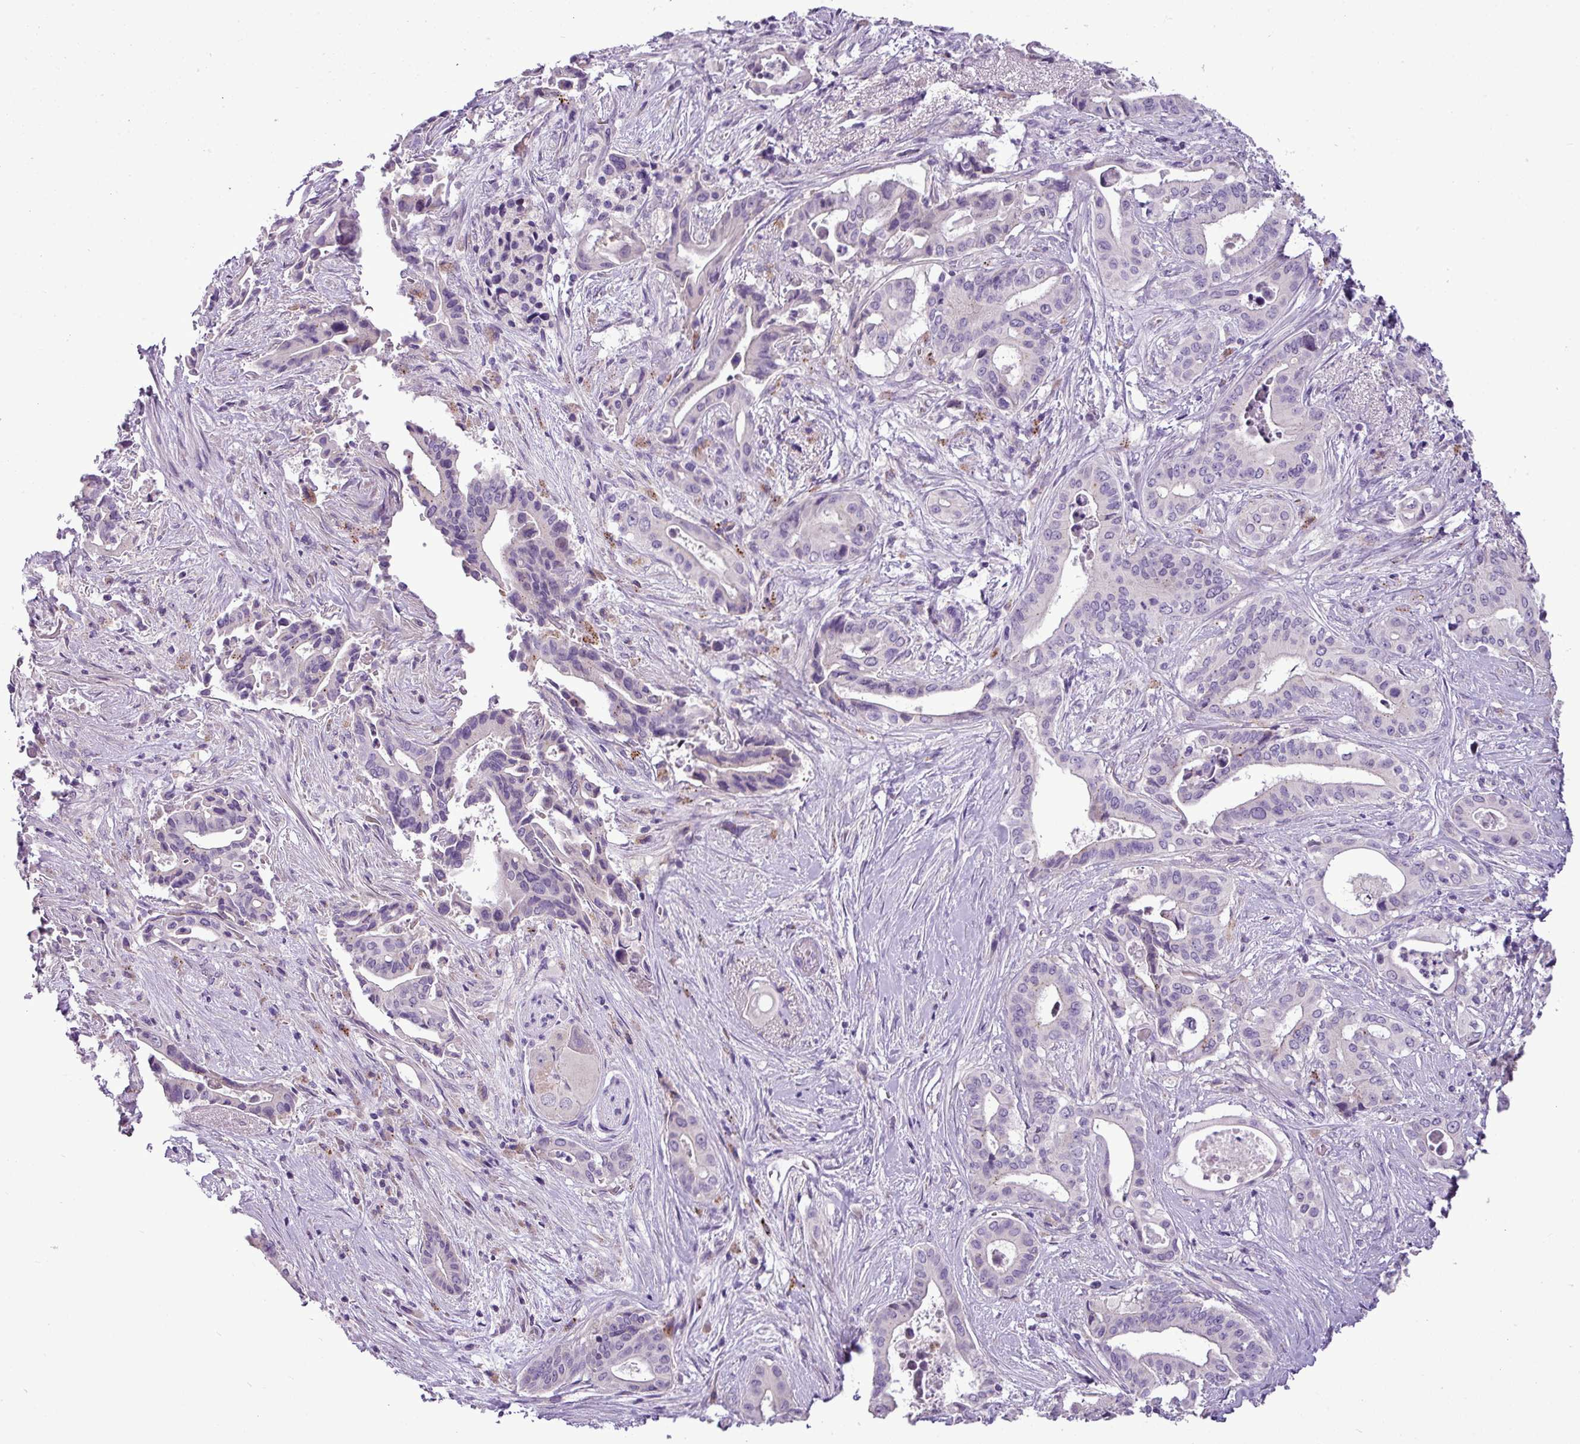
{"staining": {"intensity": "negative", "quantity": "none", "location": "none"}, "tissue": "pancreatic cancer", "cell_type": "Tumor cells", "image_type": "cancer", "snomed": [{"axis": "morphology", "description": "Adenocarcinoma, NOS"}, {"axis": "topography", "description": "Pancreas"}], "caption": "Tumor cells are negative for brown protein staining in adenocarcinoma (pancreatic).", "gene": "IL17A", "patient": {"sex": "female", "age": 77}}